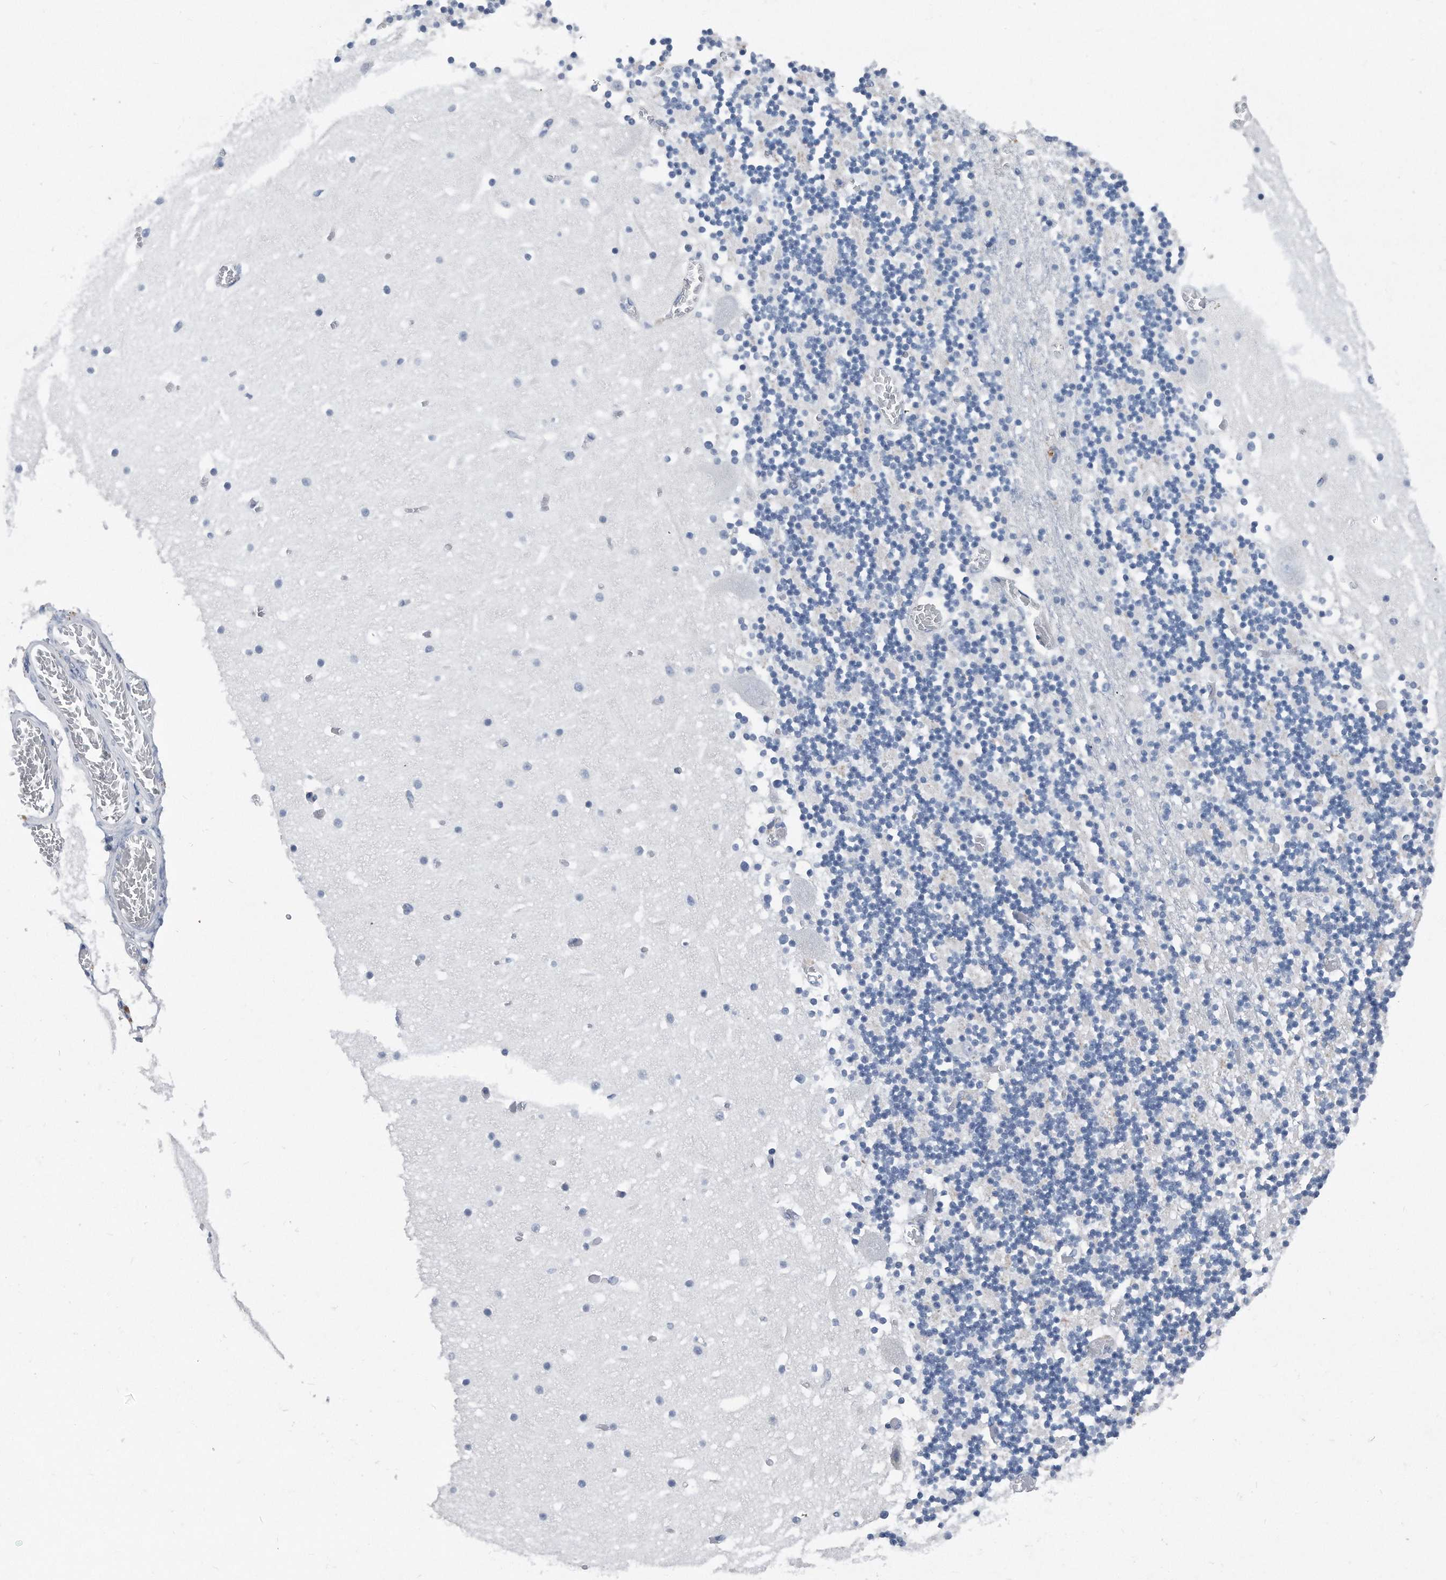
{"staining": {"intensity": "negative", "quantity": "none", "location": "none"}, "tissue": "cerebellum", "cell_type": "Cells in granular layer", "image_type": "normal", "snomed": [{"axis": "morphology", "description": "Normal tissue, NOS"}, {"axis": "topography", "description": "Cerebellum"}], "caption": "A micrograph of human cerebellum is negative for staining in cells in granular layer.", "gene": "PCNA", "patient": {"sex": "female", "age": 28}}